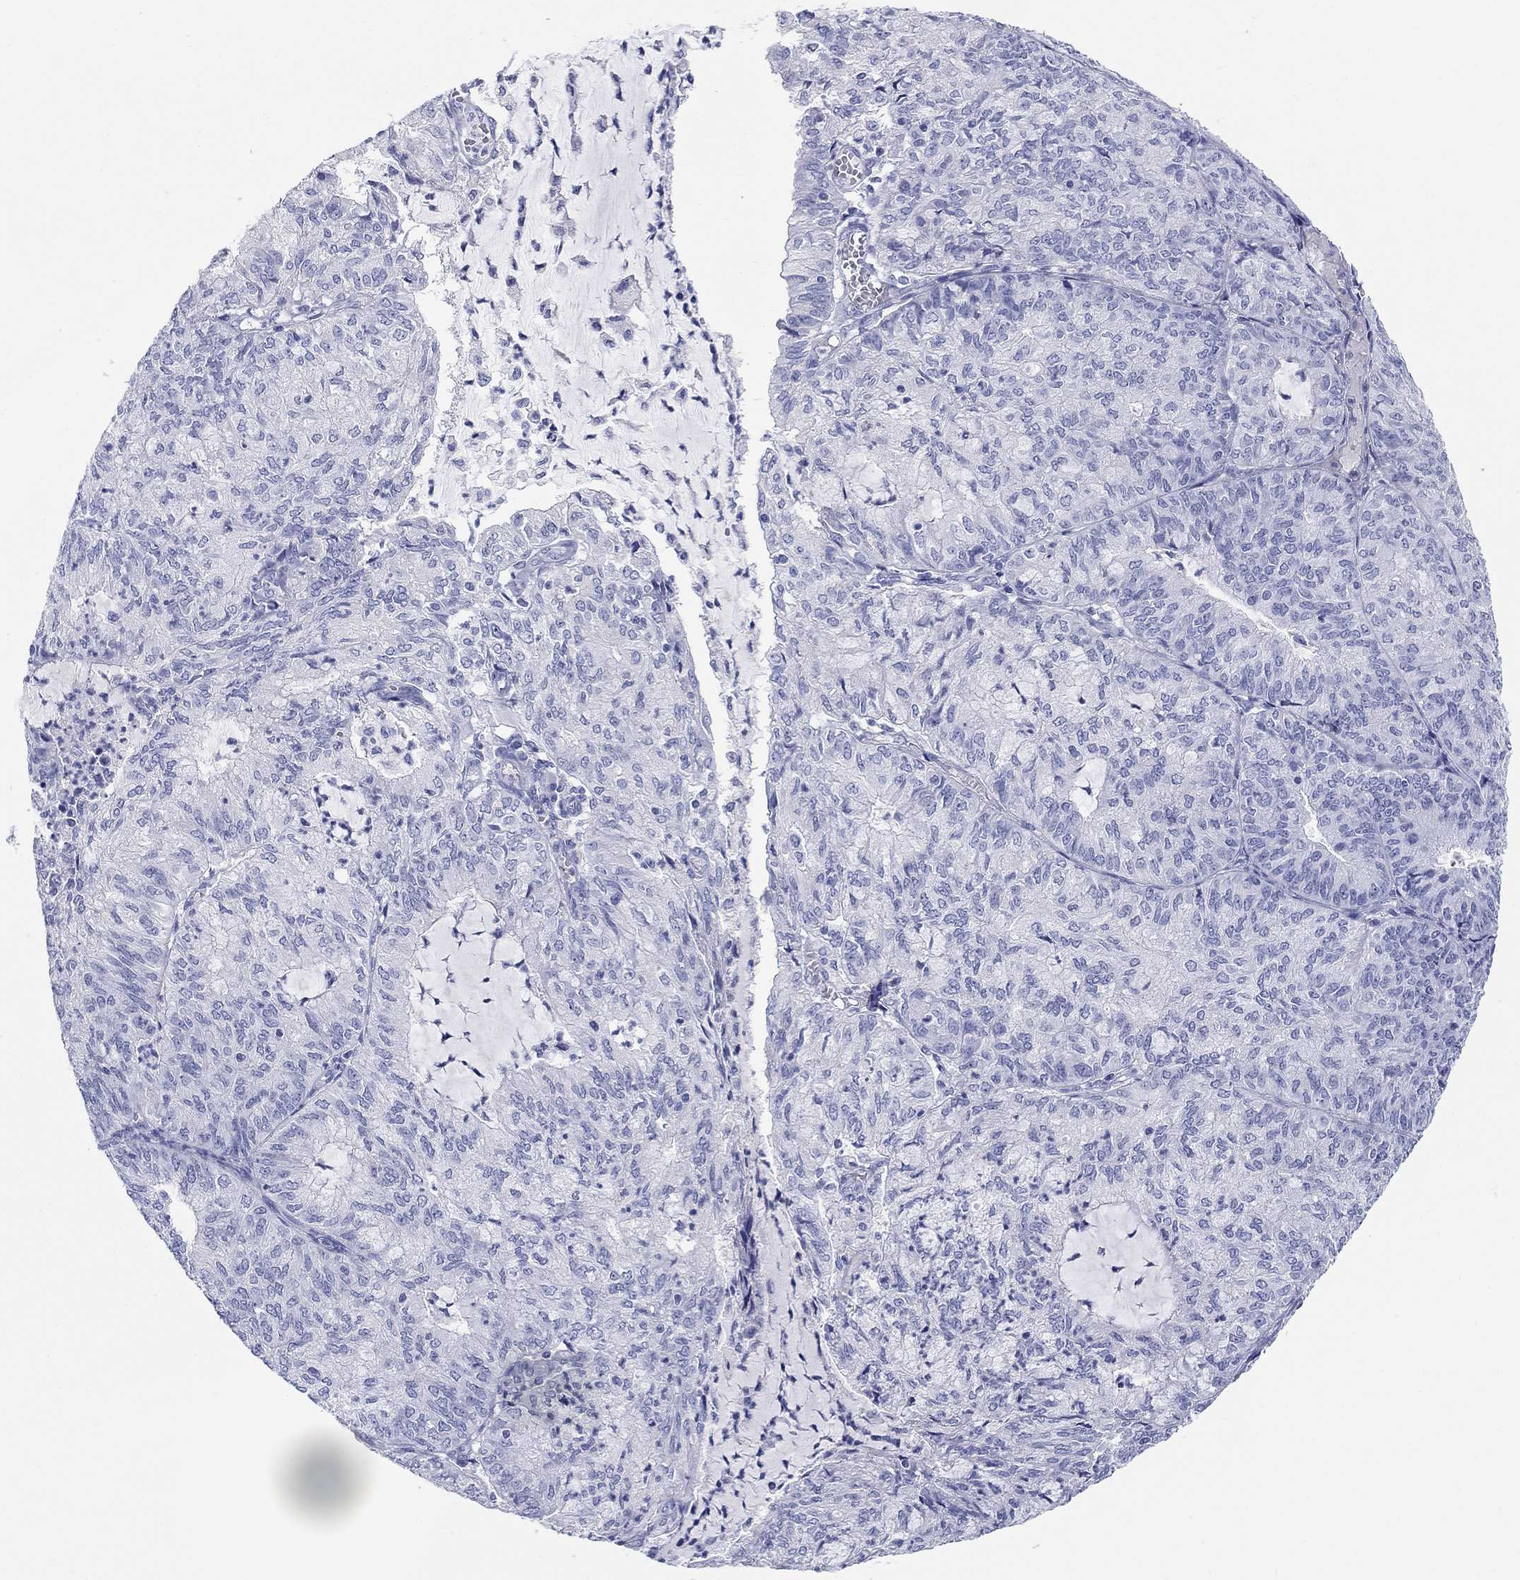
{"staining": {"intensity": "negative", "quantity": "none", "location": "none"}, "tissue": "endometrial cancer", "cell_type": "Tumor cells", "image_type": "cancer", "snomed": [{"axis": "morphology", "description": "Adenocarcinoma, NOS"}, {"axis": "topography", "description": "Endometrium"}], "caption": "Immunohistochemistry (IHC) of human endometrial adenocarcinoma exhibits no expression in tumor cells.", "gene": "LAMP5", "patient": {"sex": "female", "age": 82}}